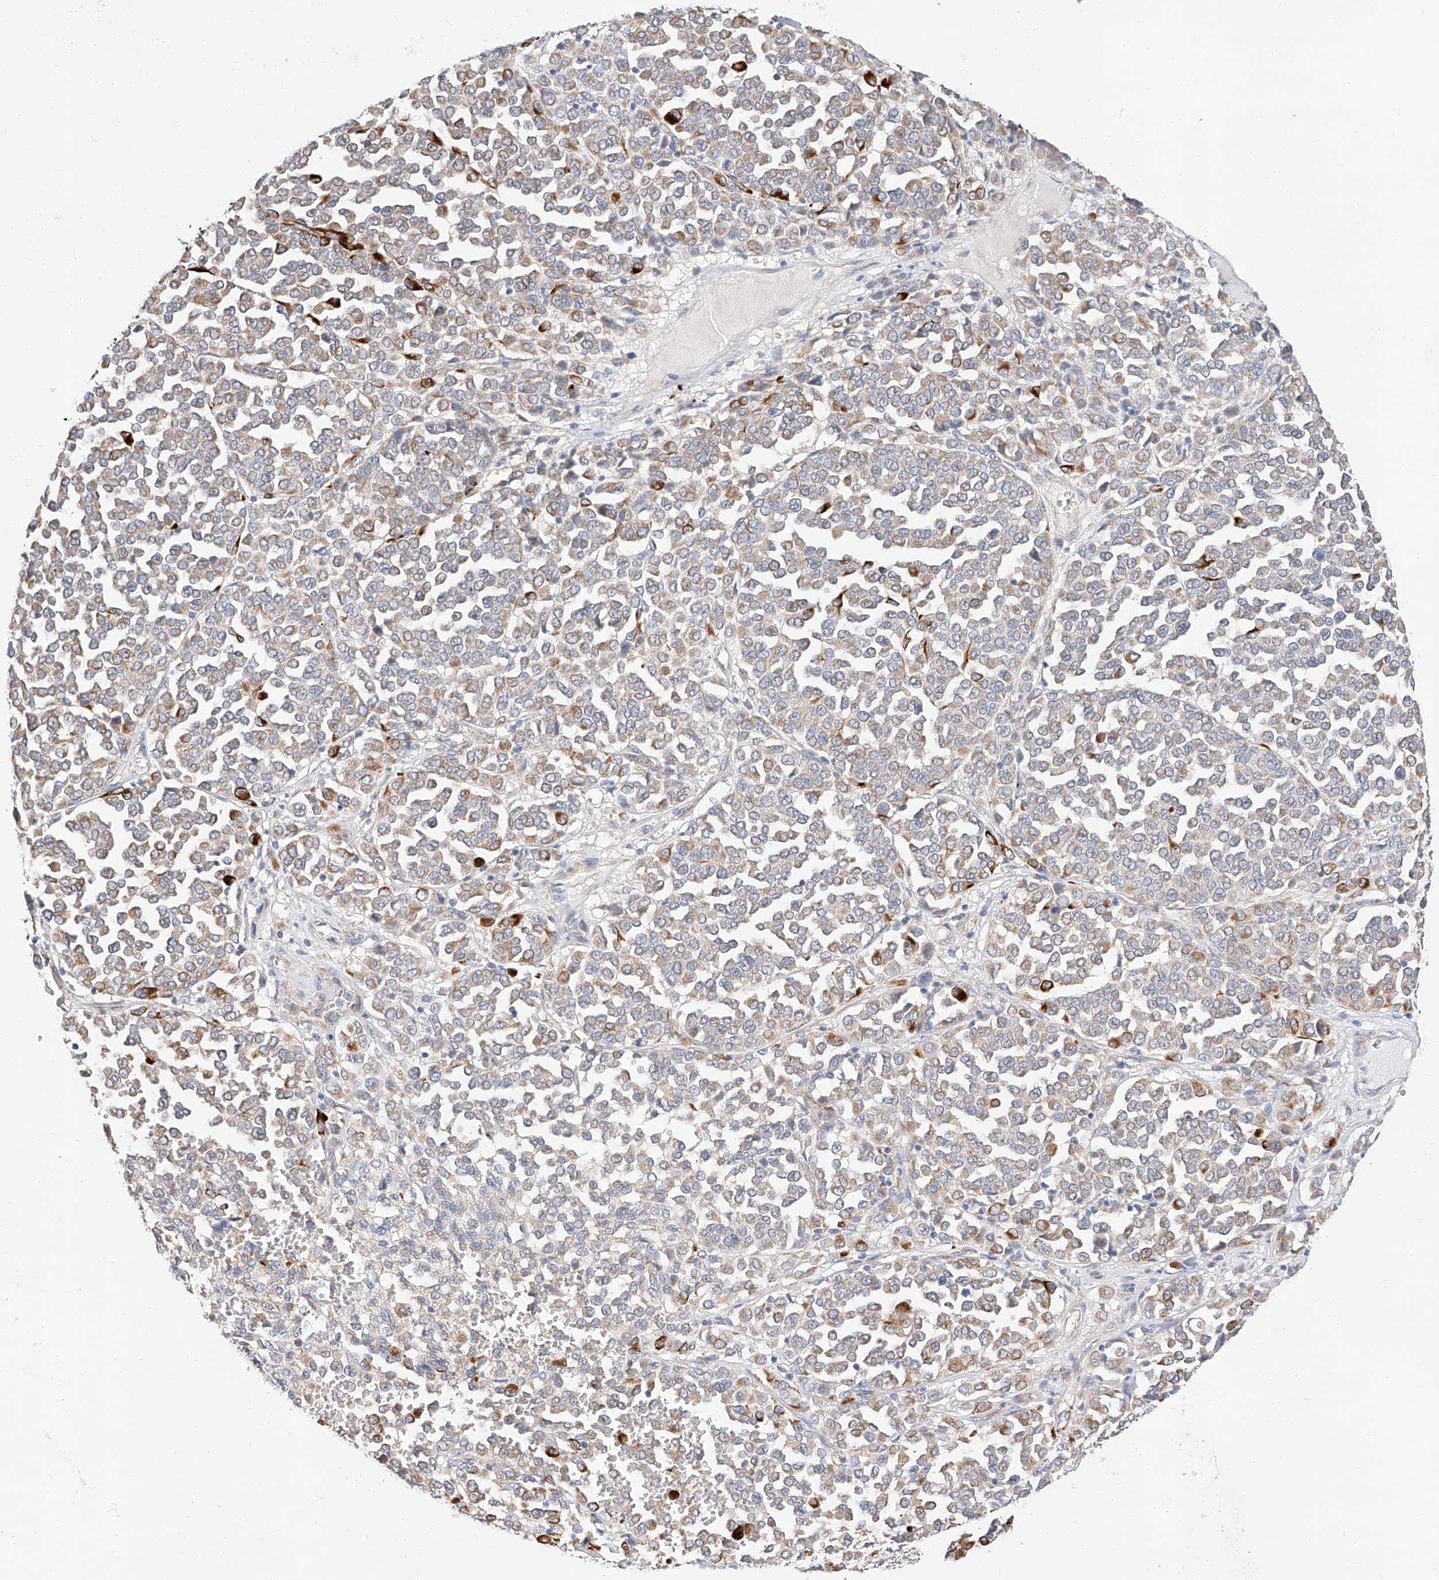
{"staining": {"intensity": "moderate", "quantity": "<25%", "location": "cytoplasmic/membranous"}, "tissue": "melanoma", "cell_type": "Tumor cells", "image_type": "cancer", "snomed": [{"axis": "morphology", "description": "Malignant melanoma, Metastatic site"}, {"axis": "topography", "description": "Pancreas"}], "caption": "Human melanoma stained for a protein (brown) shows moderate cytoplasmic/membranous positive expression in approximately <25% of tumor cells.", "gene": "GLMN", "patient": {"sex": "female", "age": 30}}